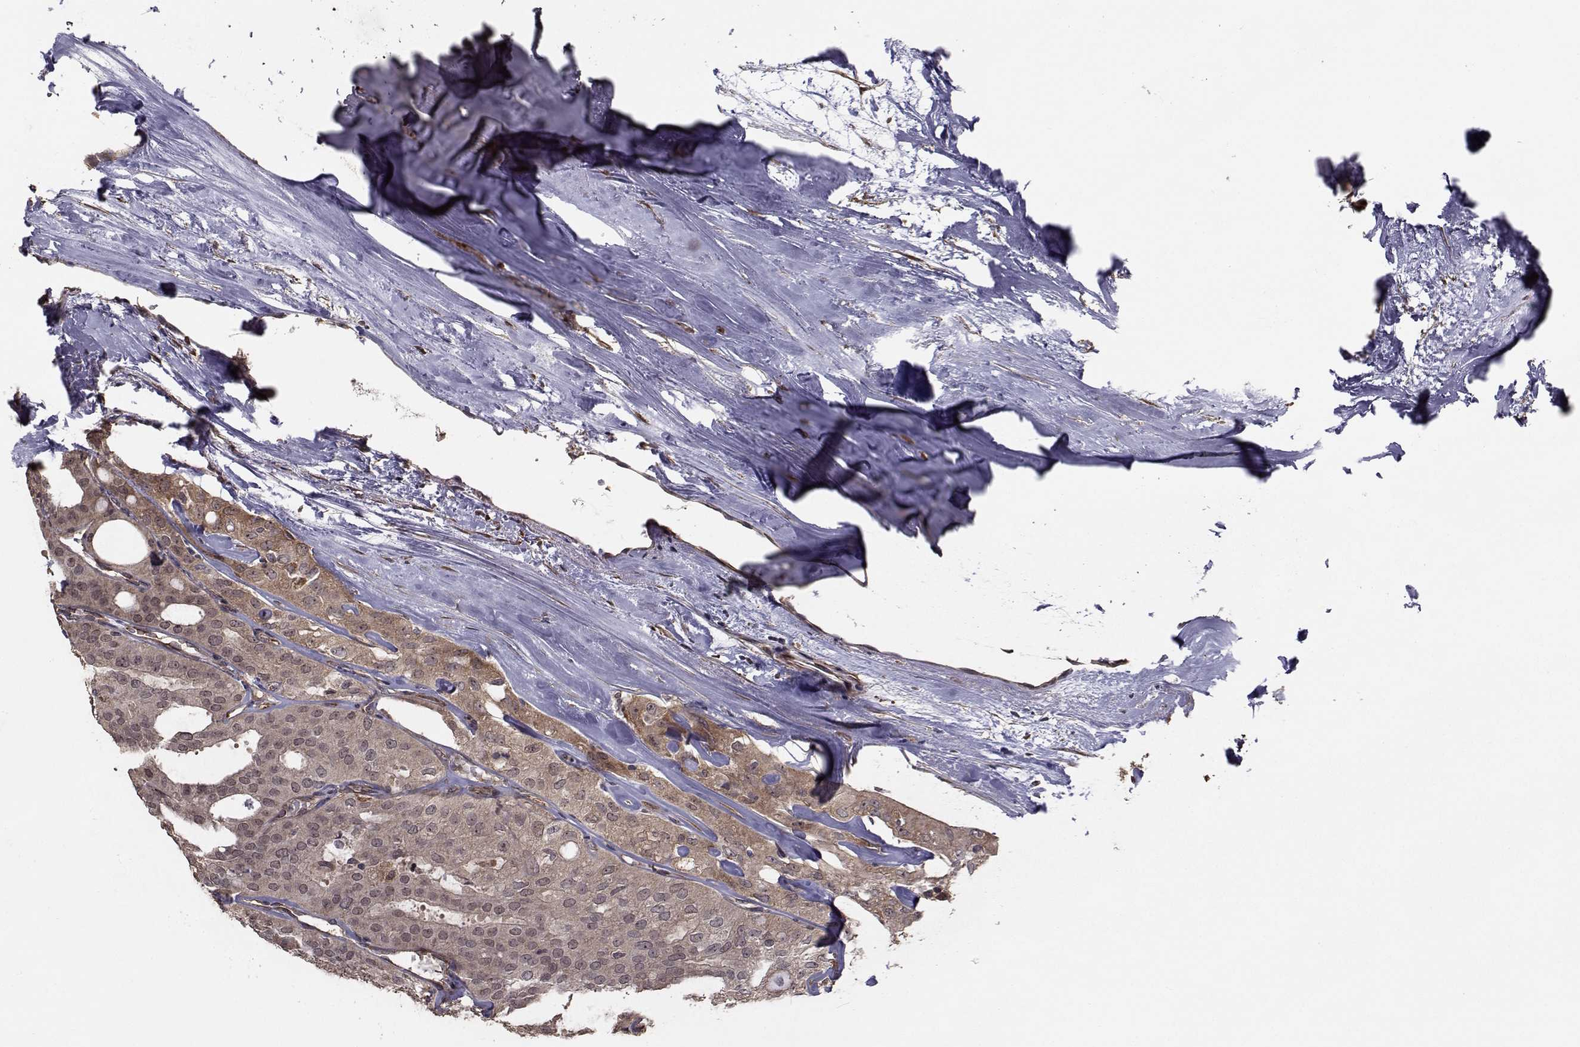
{"staining": {"intensity": "weak", "quantity": "25%-75%", "location": "cytoplasmic/membranous"}, "tissue": "thyroid cancer", "cell_type": "Tumor cells", "image_type": "cancer", "snomed": [{"axis": "morphology", "description": "Follicular adenoma carcinoma, NOS"}, {"axis": "topography", "description": "Thyroid gland"}], "caption": "High-power microscopy captured an IHC image of thyroid cancer (follicular adenoma carcinoma), revealing weak cytoplasmic/membranous staining in approximately 25%-75% of tumor cells.", "gene": "TRIP10", "patient": {"sex": "male", "age": 75}}